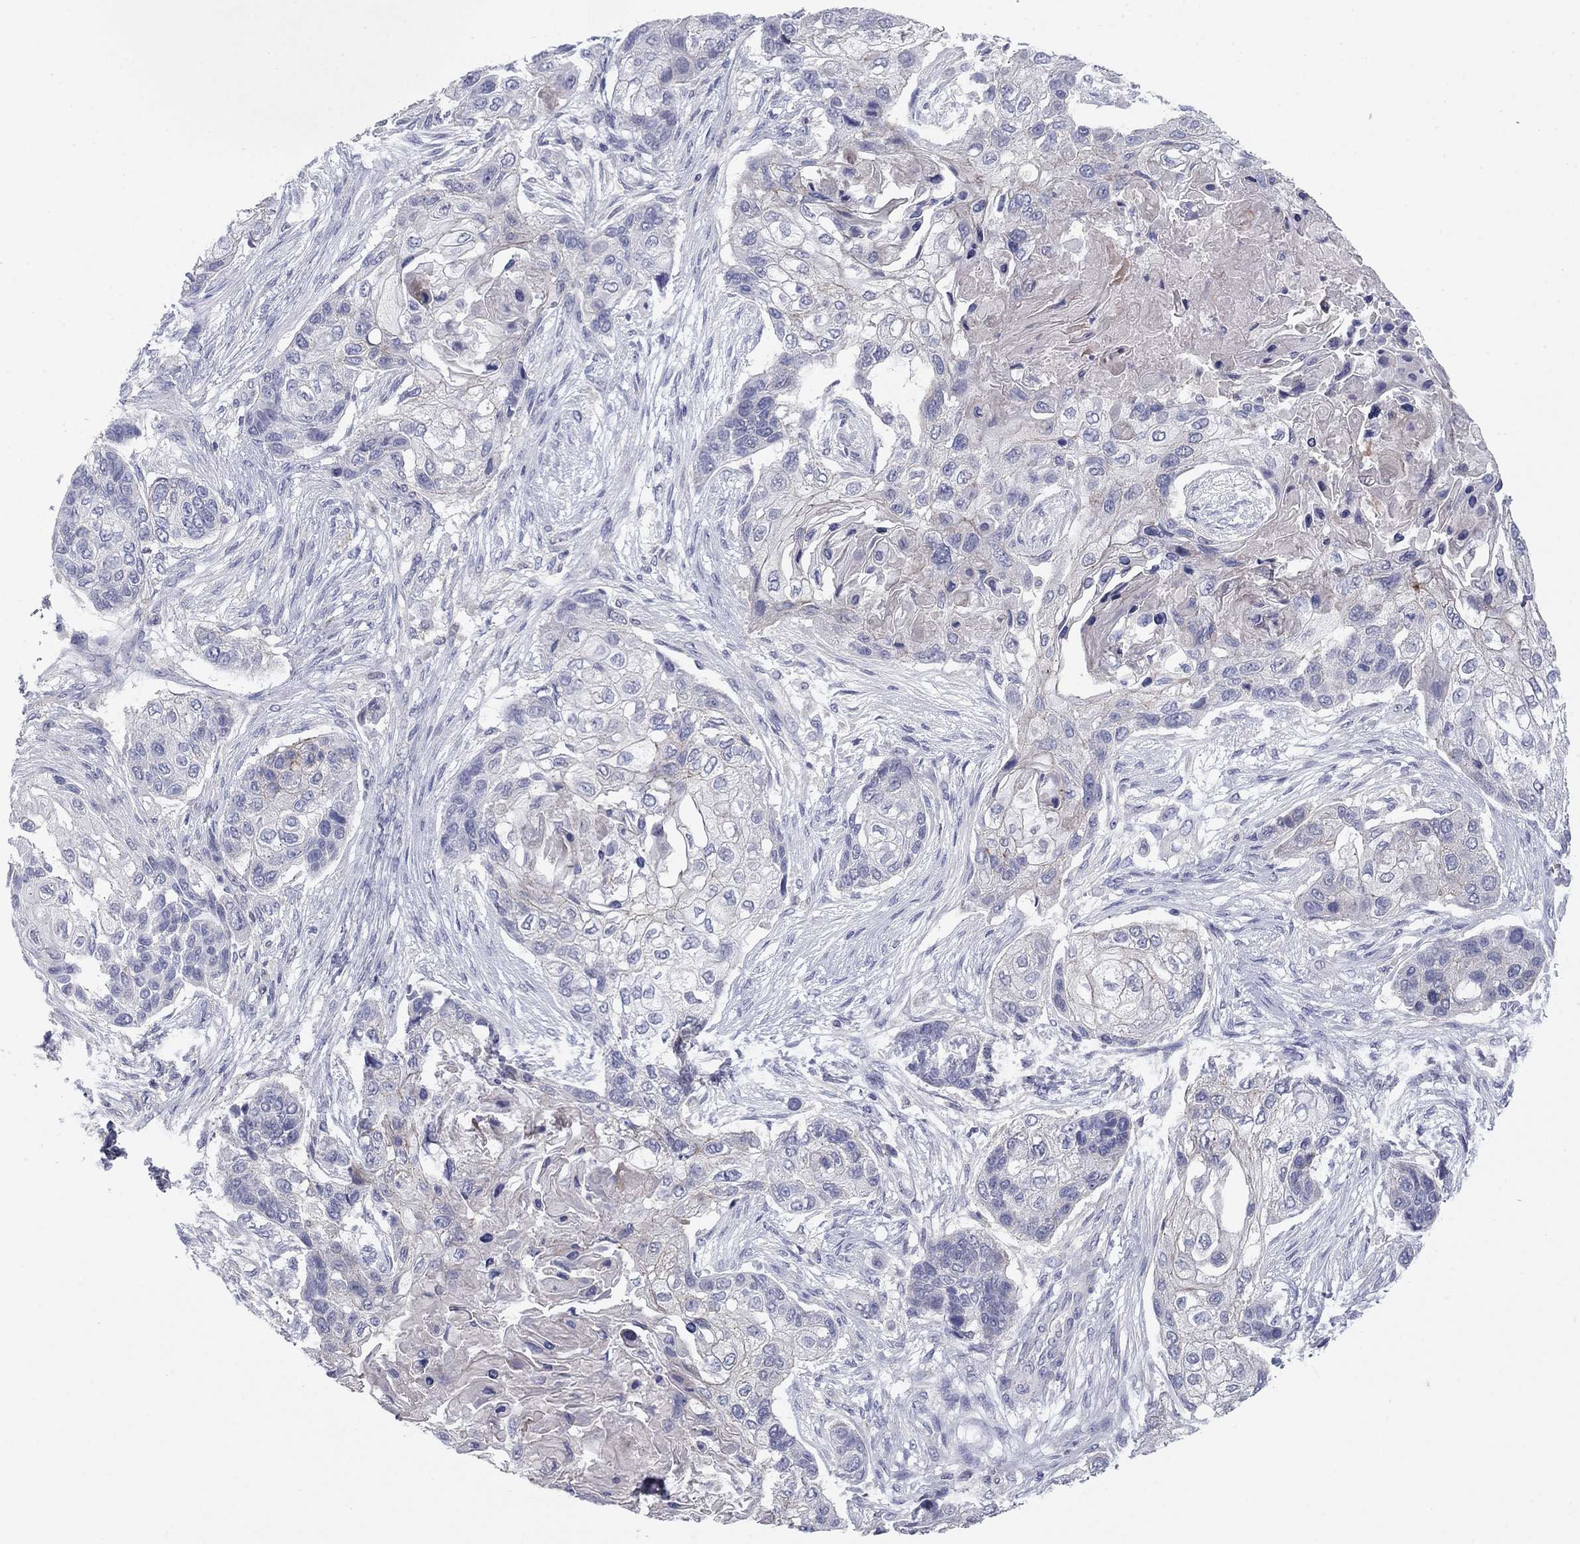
{"staining": {"intensity": "negative", "quantity": "none", "location": "none"}, "tissue": "lung cancer", "cell_type": "Tumor cells", "image_type": "cancer", "snomed": [{"axis": "morphology", "description": "Squamous cell carcinoma, NOS"}, {"axis": "topography", "description": "Lung"}], "caption": "Tumor cells are negative for brown protein staining in lung cancer (squamous cell carcinoma).", "gene": "CNTNAP4", "patient": {"sex": "male", "age": 69}}